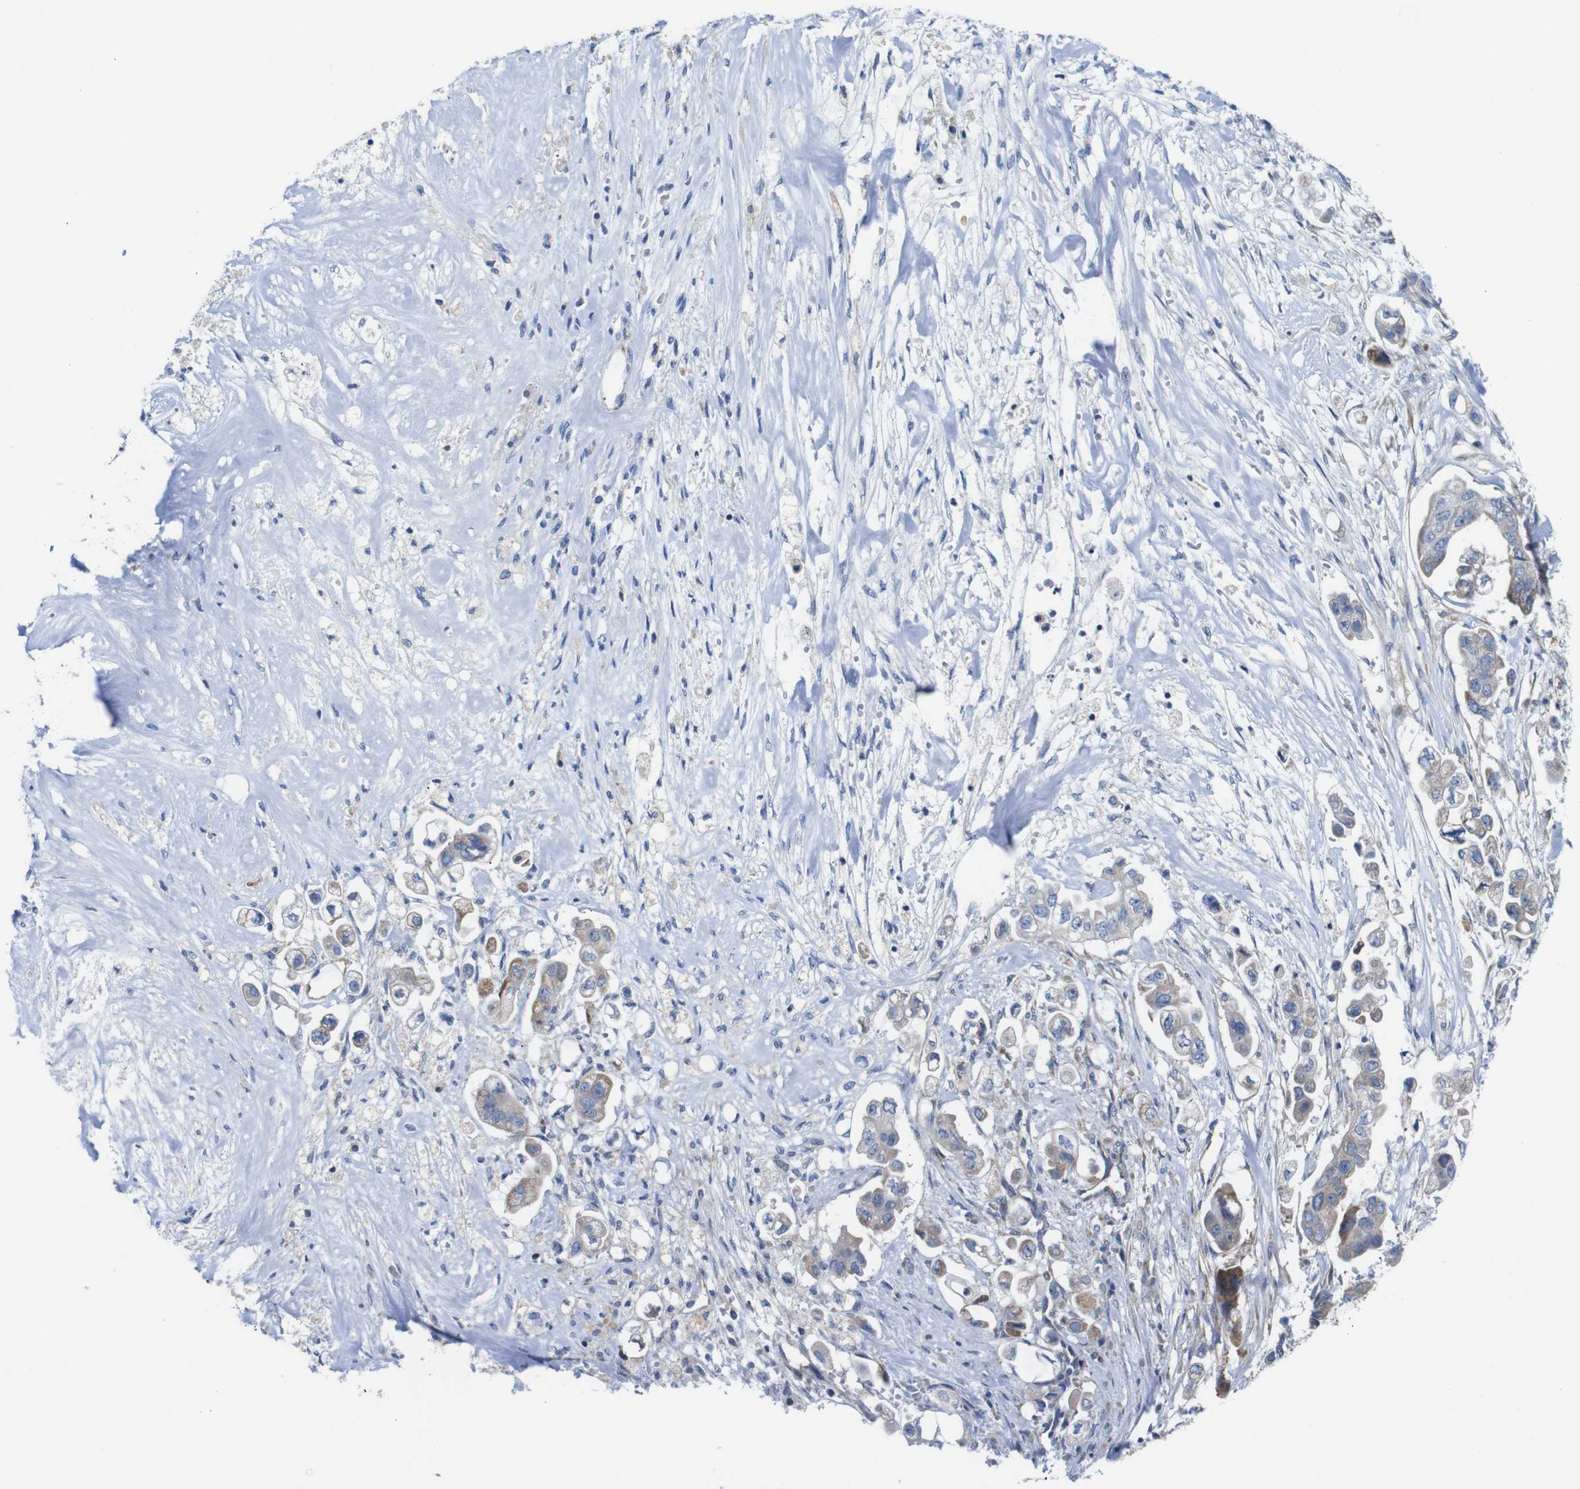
{"staining": {"intensity": "moderate", "quantity": "25%-75%", "location": "cytoplasmic/membranous"}, "tissue": "stomach cancer", "cell_type": "Tumor cells", "image_type": "cancer", "snomed": [{"axis": "morphology", "description": "Adenocarcinoma, NOS"}, {"axis": "topography", "description": "Stomach"}], "caption": "Immunohistochemical staining of human stomach cancer (adenocarcinoma) reveals medium levels of moderate cytoplasmic/membranous staining in approximately 25%-75% of tumor cells. (DAB IHC with brightfield microscopy, high magnification).", "gene": "PDCD1LG2", "patient": {"sex": "male", "age": 62}}